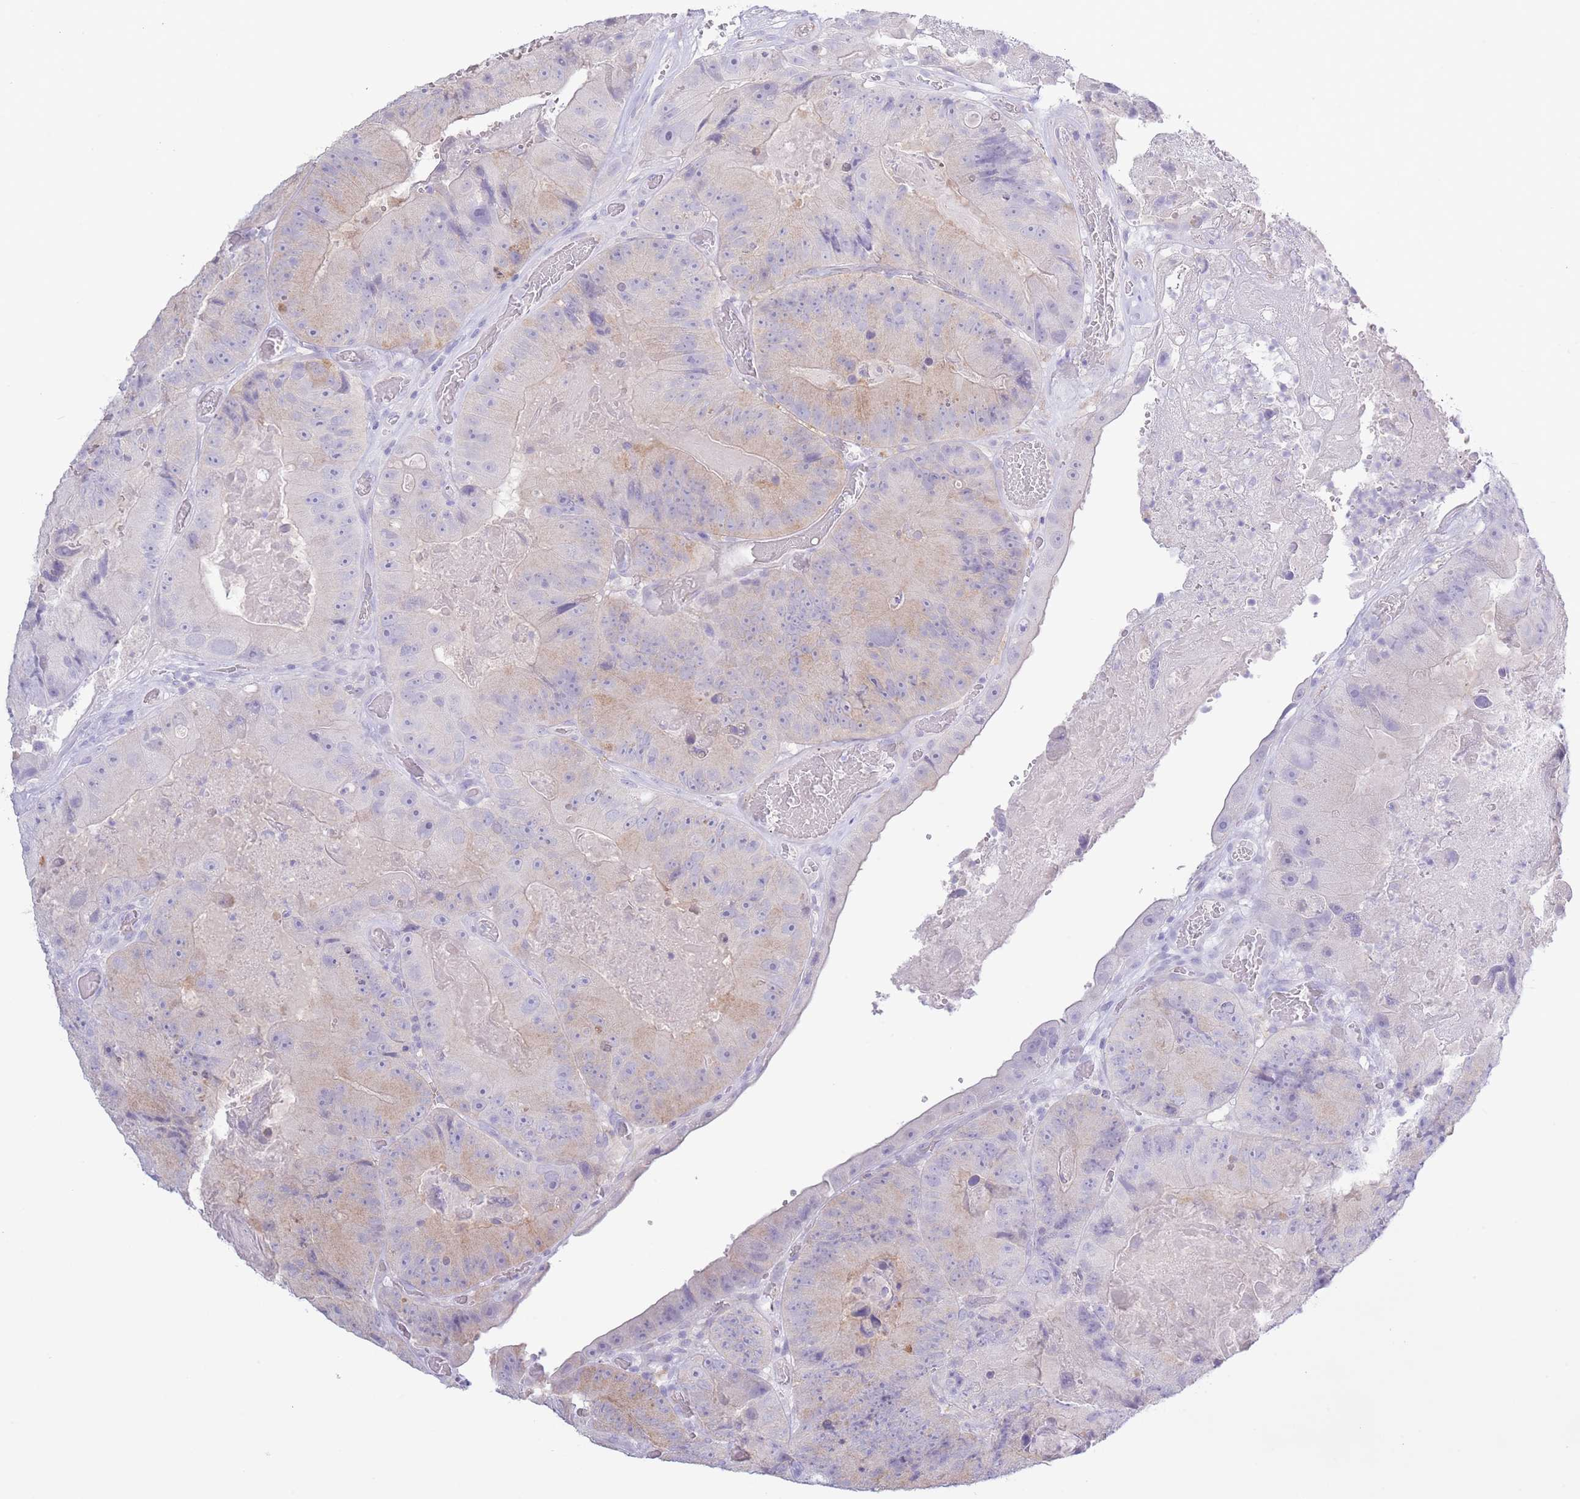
{"staining": {"intensity": "weak", "quantity": "<25%", "location": "cytoplasmic/membranous"}, "tissue": "colorectal cancer", "cell_type": "Tumor cells", "image_type": "cancer", "snomed": [{"axis": "morphology", "description": "Adenocarcinoma, NOS"}, {"axis": "topography", "description": "Colon"}], "caption": "Immunohistochemistry image of human colorectal cancer (adenocarcinoma) stained for a protein (brown), which exhibits no staining in tumor cells.", "gene": "PKLR", "patient": {"sex": "female", "age": 86}}